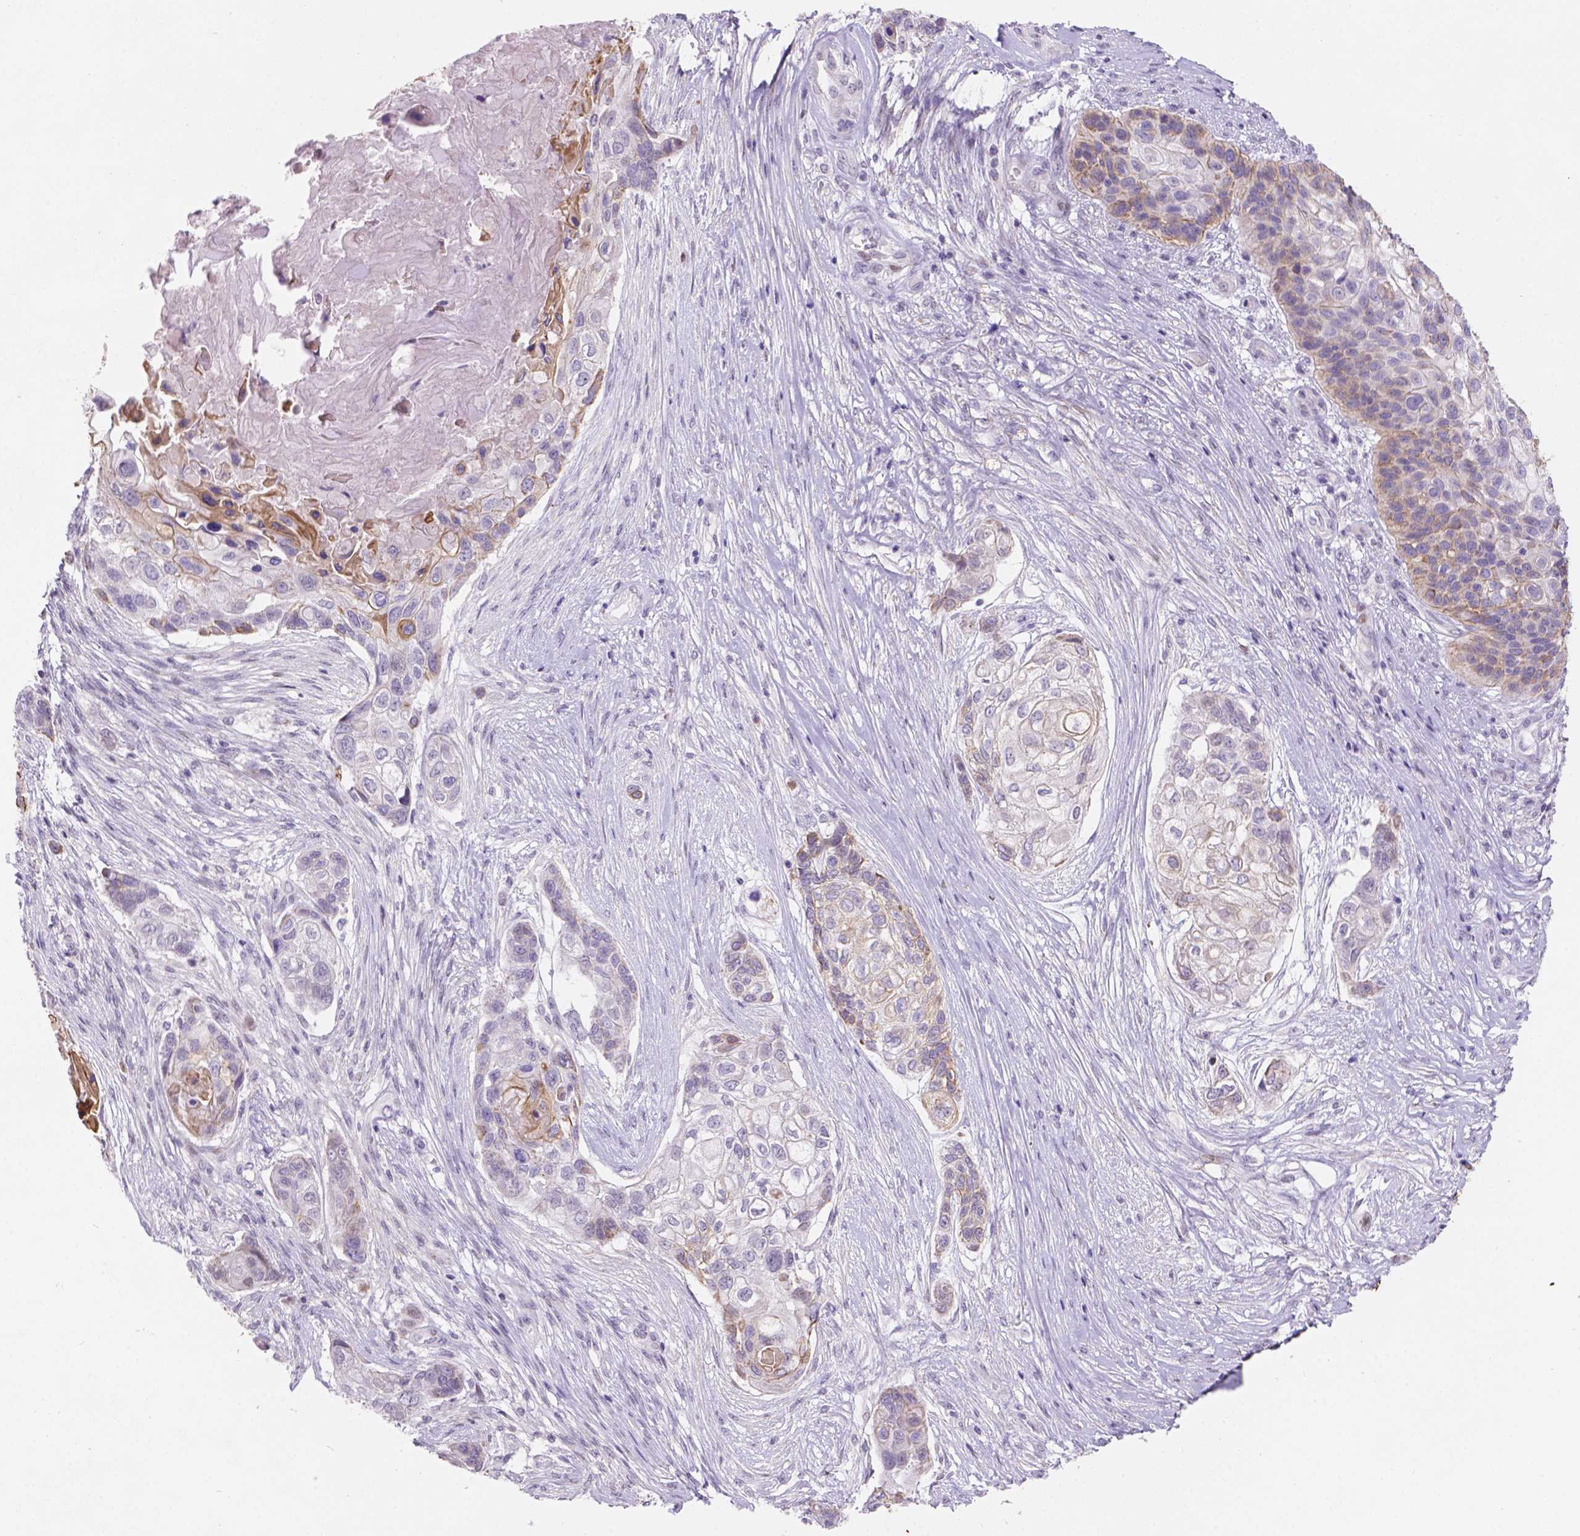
{"staining": {"intensity": "weak", "quantity": "<25%", "location": "cytoplasmic/membranous"}, "tissue": "lung cancer", "cell_type": "Tumor cells", "image_type": "cancer", "snomed": [{"axis": "morphology", "description": "Squamous cell carcinoma, NOS"}, {"axis": "topography", "description": "Lung"}], "caption": "Human lung cancer stained for a protein using immunohistochemistry (IHC) displays no staining in tumor cells.", "gene": "DMWD", "patient": {"sex": "male", "age": 69}}